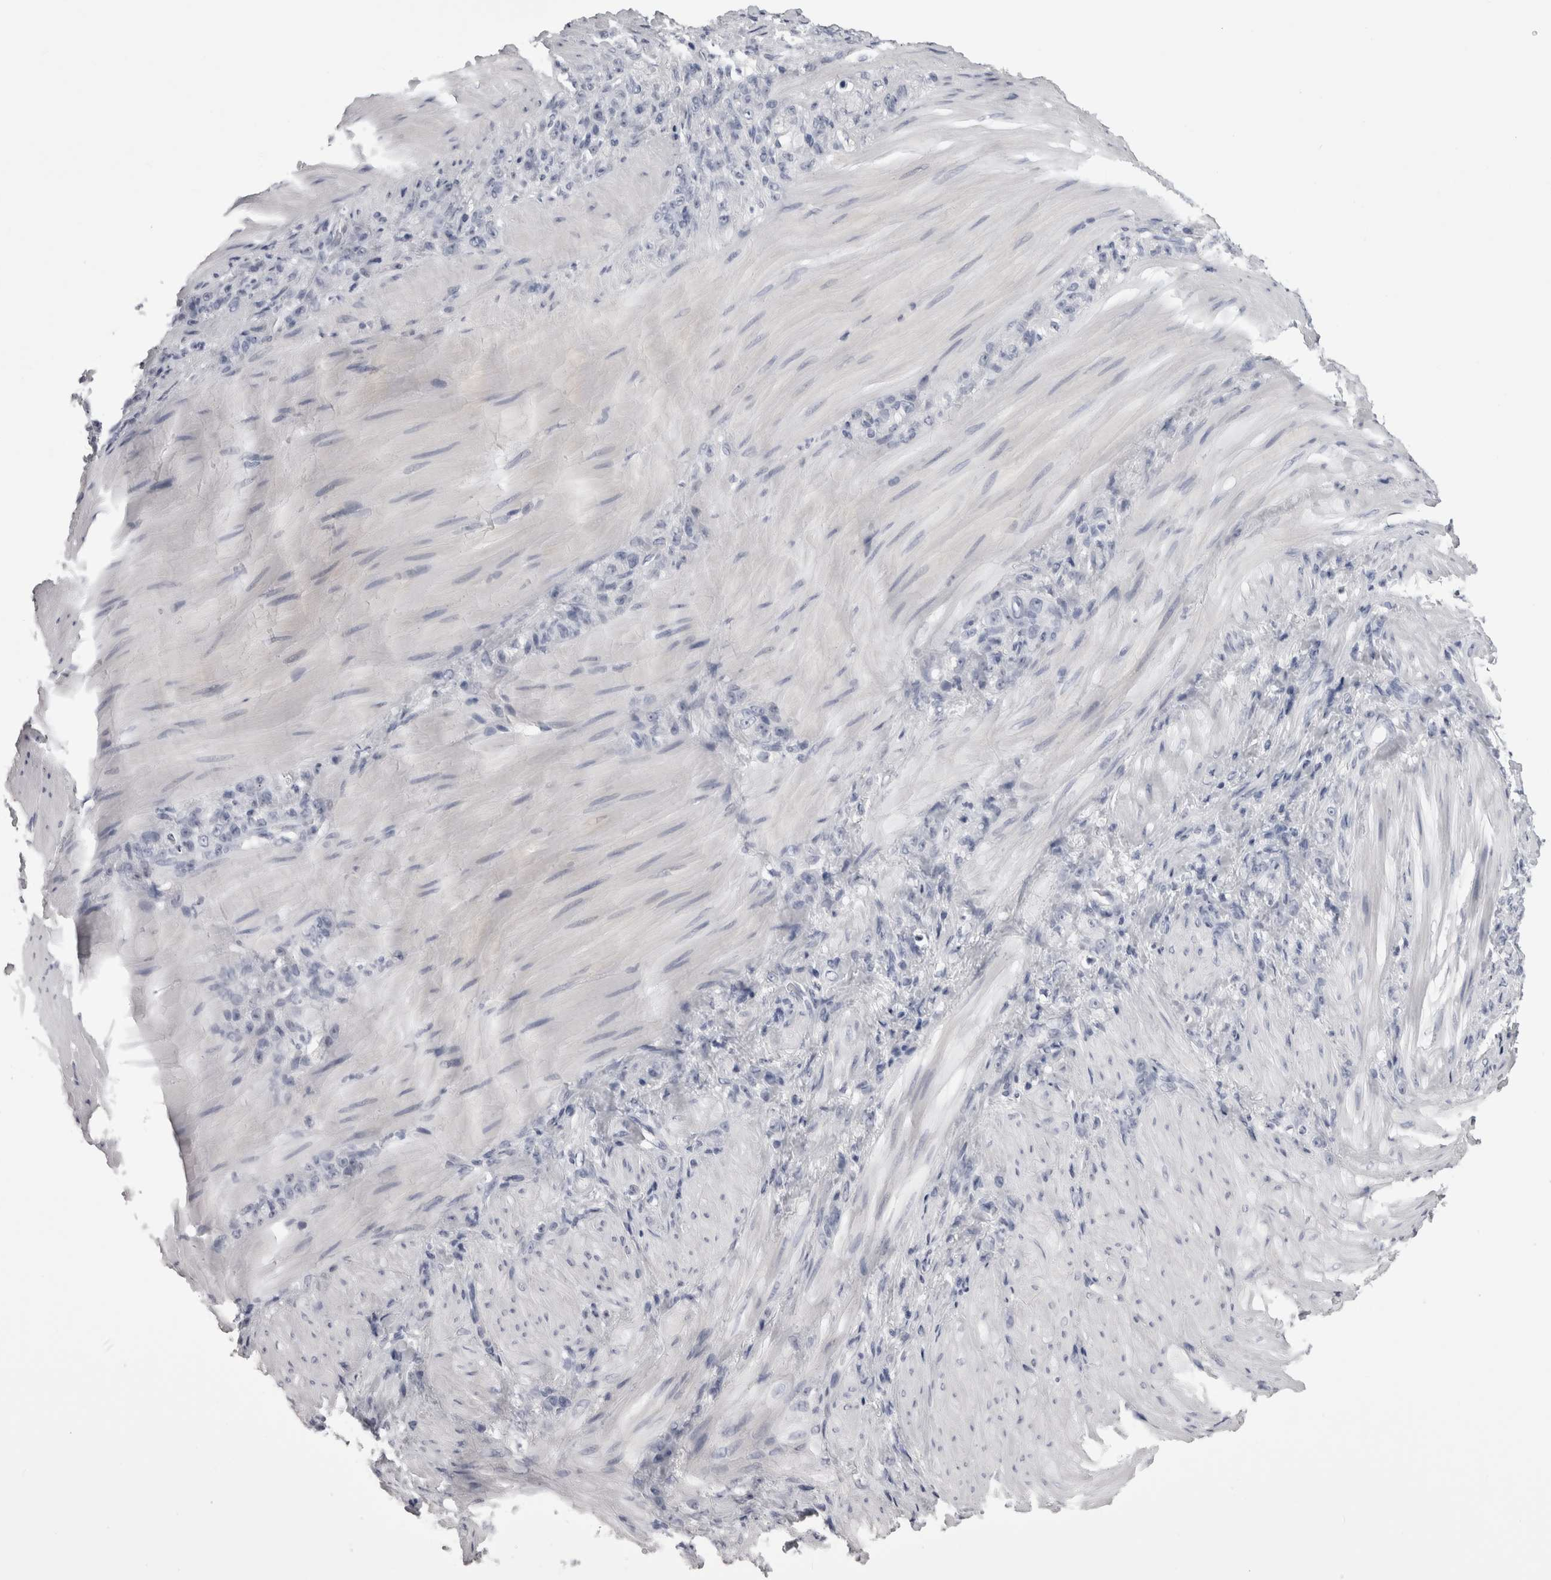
{"staining": {"intensity": "negative", "quantity": "none", "location": "none"}, "tissue": "stomach cancer", "cell_type": "Tumor cells", "image_type": "cancer", "snomed": [{"axis": "morphology", "description": "Normal tissue, NOS"}, {"axis": "morphology", "description": "Adenocarcinoma, NOS"}, {"axis": "topography", "description": "Stomach"}], "caption": "This is a histopathology image of immunohistochemistry staining of adenocarcinoma (stomach), which shows no positivity in tumor cells.", "gene": "AFMID", "patient": {"sex": "male", "age": 82}}